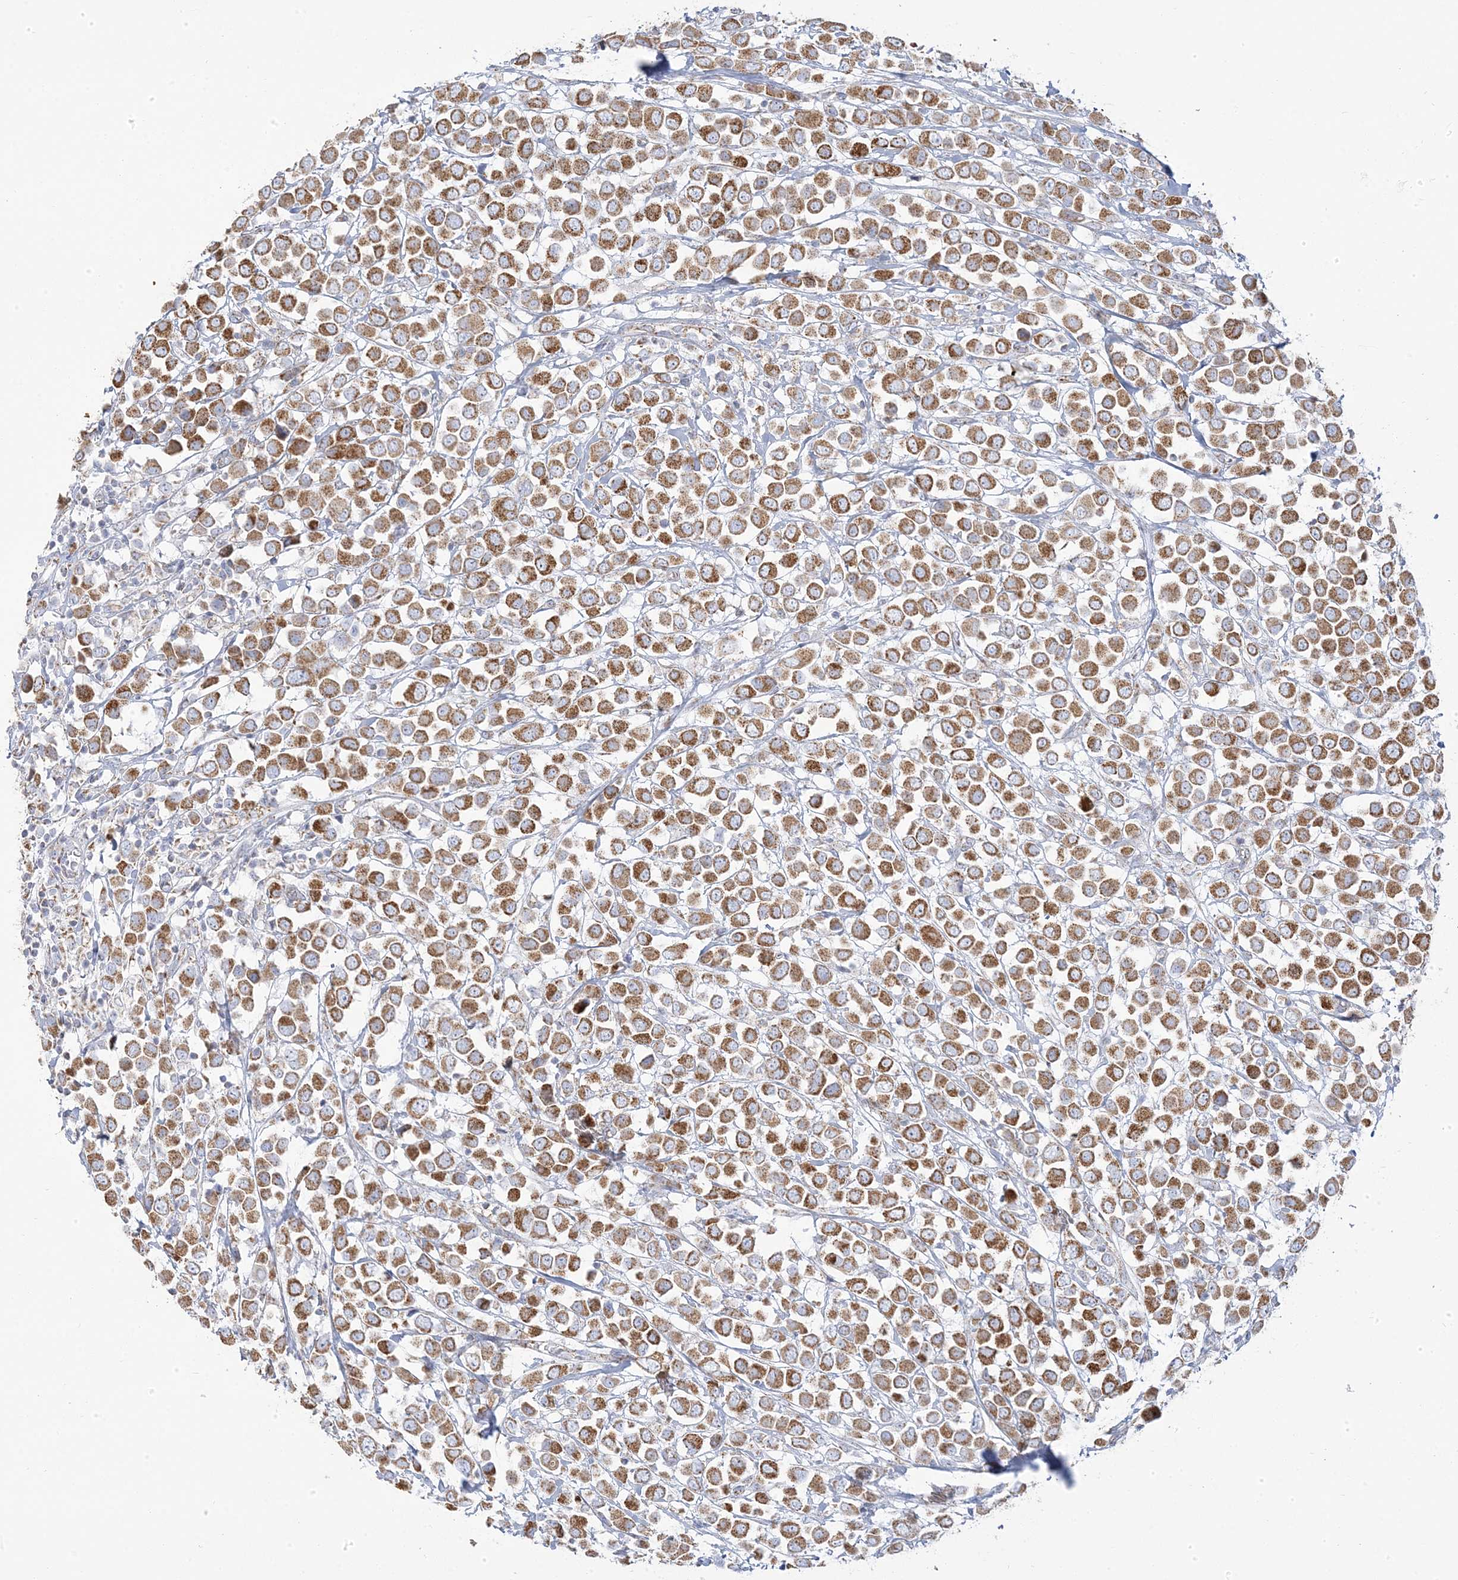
{"staining": {"intensity": "moderate", "quantity": ">75%", "location": "cytoplasmic/membranous"}, "tissue": "breast cancer", "cell_type": "Tumor cells", "image_type": "cancer", "snomed": [{"axis": "morphology", "description": "Duct carcinoma"}, {"axis": "topography", "description": "Breast"}], "caption": "Breast cancer stained for a protein demonstrates moderate cytoplasmic/membranous positivity in tumor cells.", "gene": "PCCB", "patient": {"sex": "female", "age": 61}}